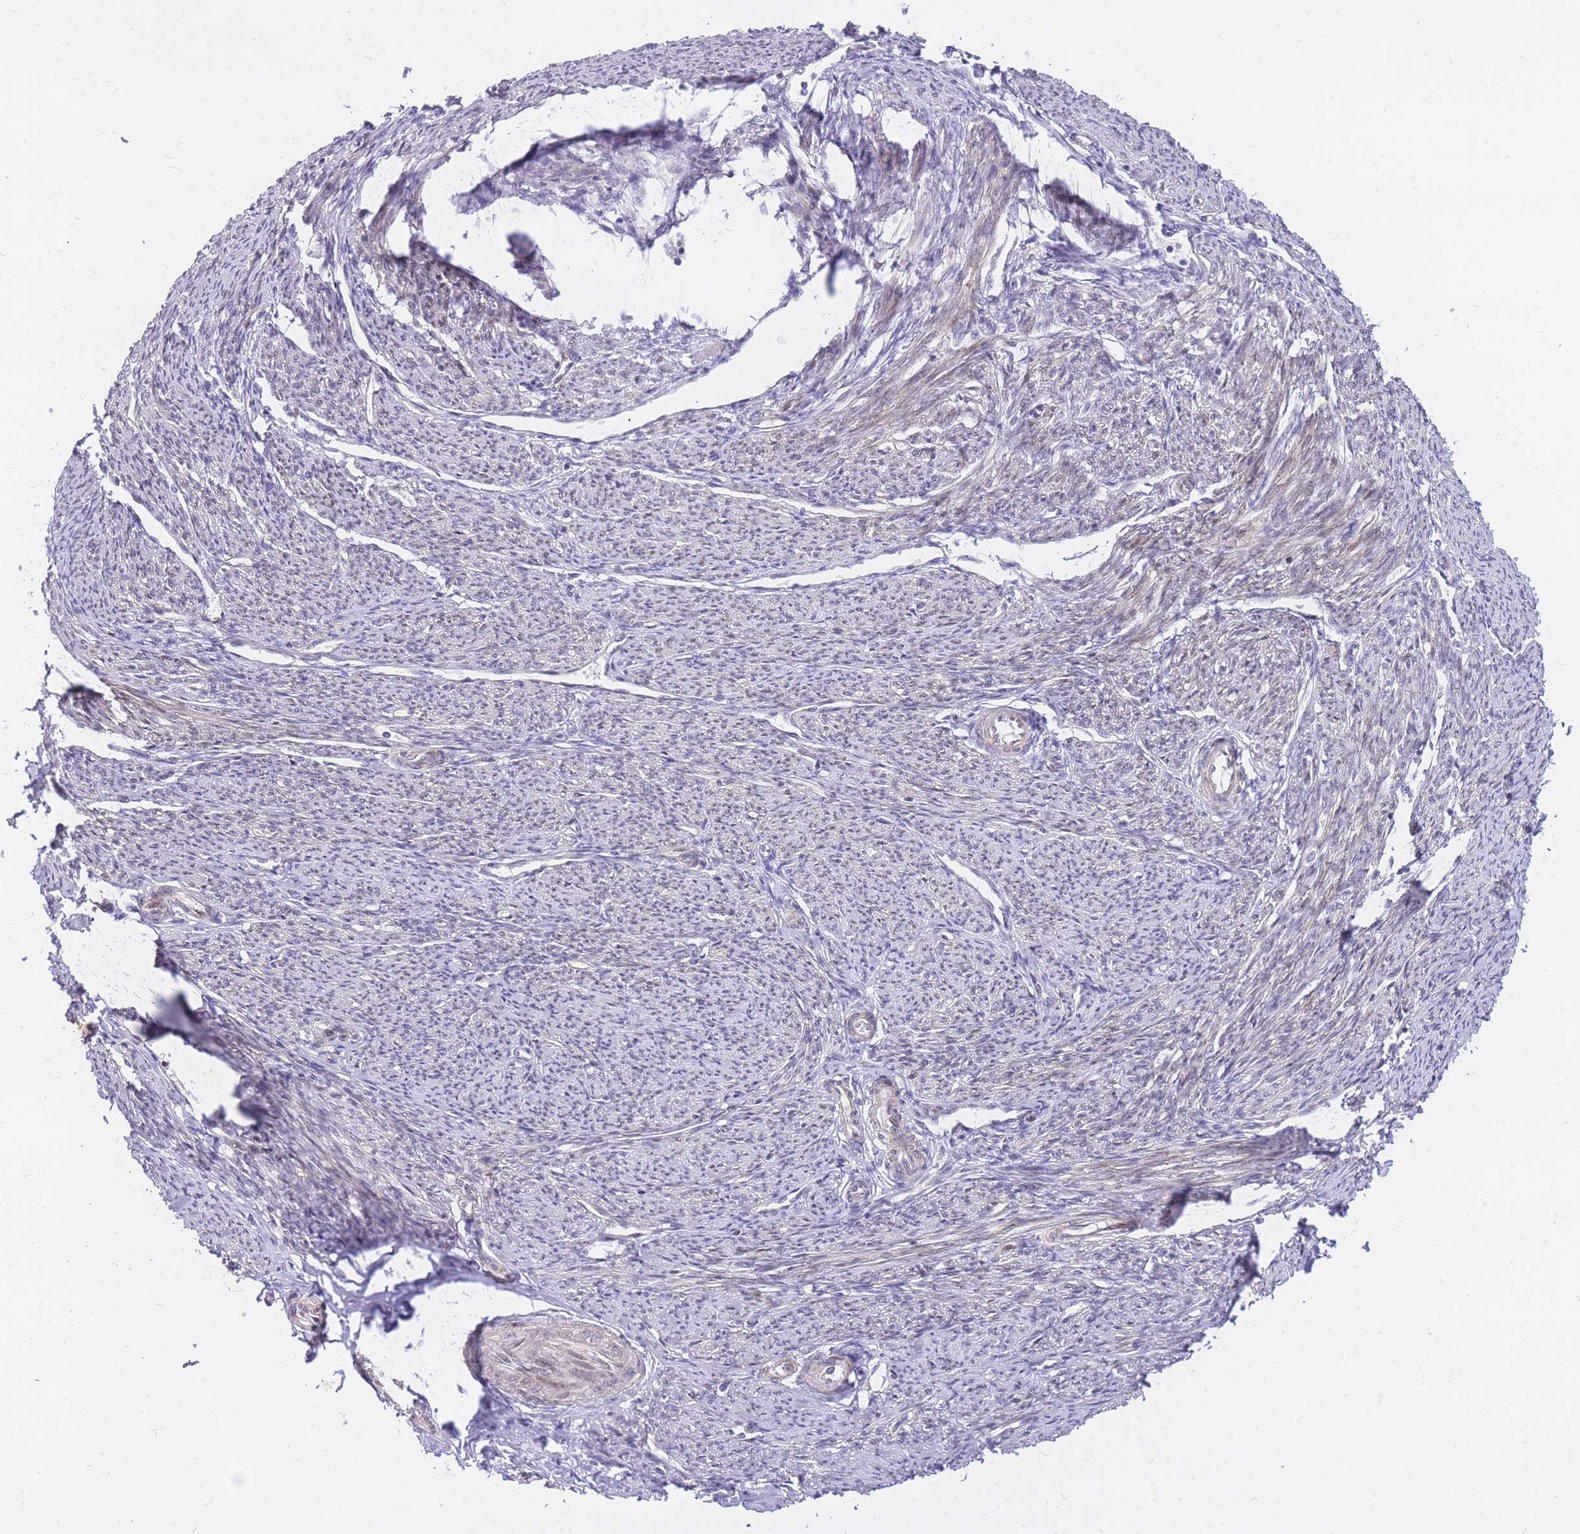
{"staining": {"intensity": "weak", "quantity": "25%-75%", "location": "cytoplasmic/membranous"}, "tissue": "smooth muscle", "cell_type": "Smooth muscle cells", "image_type": "normal", "snomed": [{"axis": "morphology", "description": "Normal tissue, NOS"}, {"axis": "topography", "description": "Smooth muscle"}, {"axis": "topography", "description": "Uterus"}], "caption": "A brown stain labels weak cytoplasmic/membranous expression of a protein in smooth muscle cells of benign human smooth muscle.", "gene": "TLE2", "patient": {"sex": "female", "age": 59}}